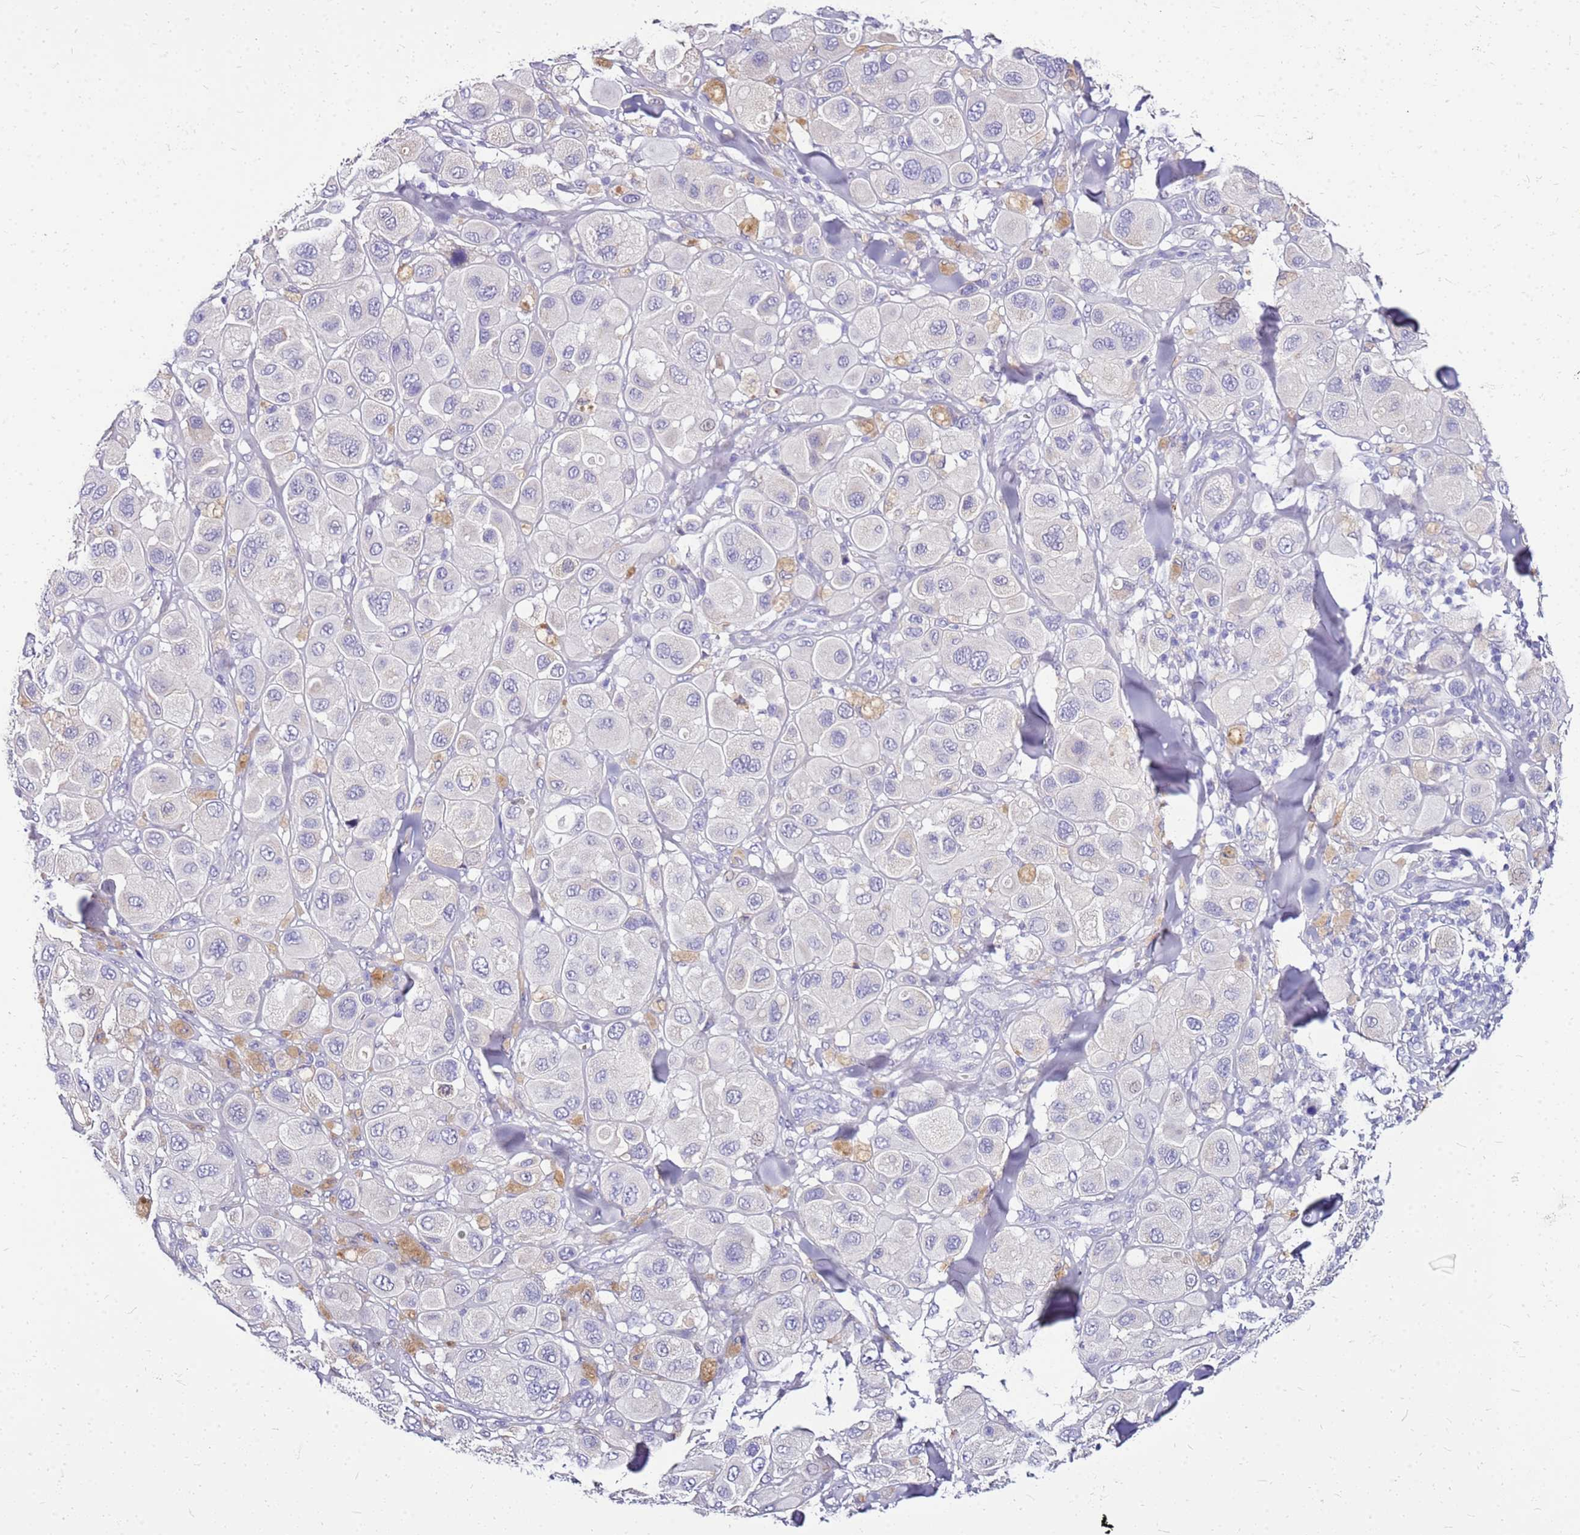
{"staining": {"intensity": "negative", "quantity": "none", "location": "none"}, "tissue": "melanoma", "cell_type": "Tumor cells", "image_type": "cancer", "snomed": [{"axis": "morphology", "description": "Malignant melanoma, Metastatic site"}, {"axis": "topography", "description": "Skin"}], "caption": "Tumor cells are negative for brown protein staining in malignant melanoma (metastatic site). (DAB (3,3'-diaminobenzidine) IHC, high magnification).", "gene": "DCDC2B", "patient": {"sex": "male", "age": 41}}